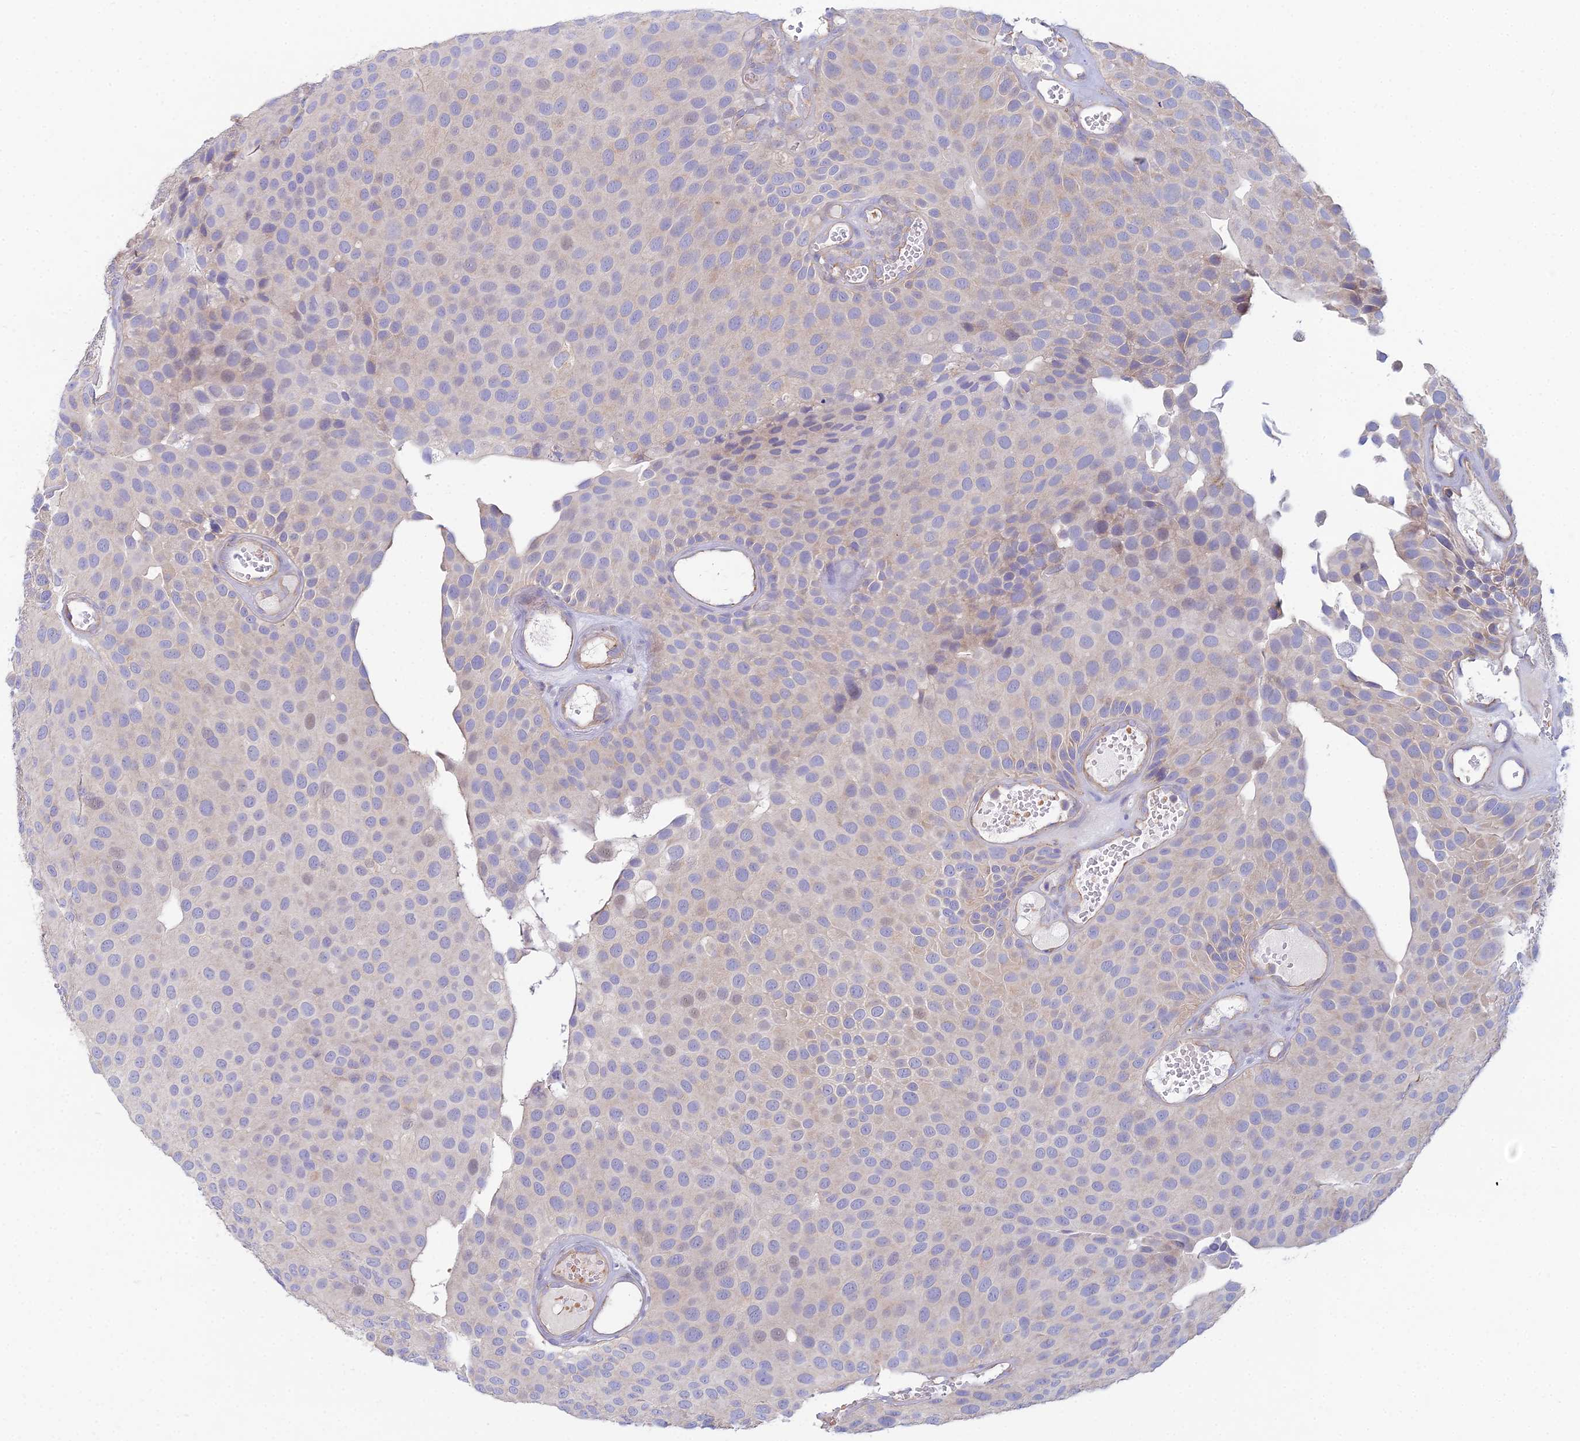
{"staining": {"intensity": "negative", "quantity": "none", "location": "none"}, "tissue": "urothelial cancer", "cell_type": "Tumor cells", "image_type": "cancer", "snomed": [{"axis": "morphology", "description": "Urothelial carcinoma, Low grade"}, {"axis": "topography", "description": "Urinary bladder"}], "caption": "Histopathology image shows no protein staining in tumor cells of urothelial carcinoma (low-grade) tissue. Brightfield microscopy of immunohistochemistry stained with DAB (brown) and hematoxylin (blue), captured at high magnification.", "gene": "ZNF564", "patient": {"sex": "male", "age": 89}}